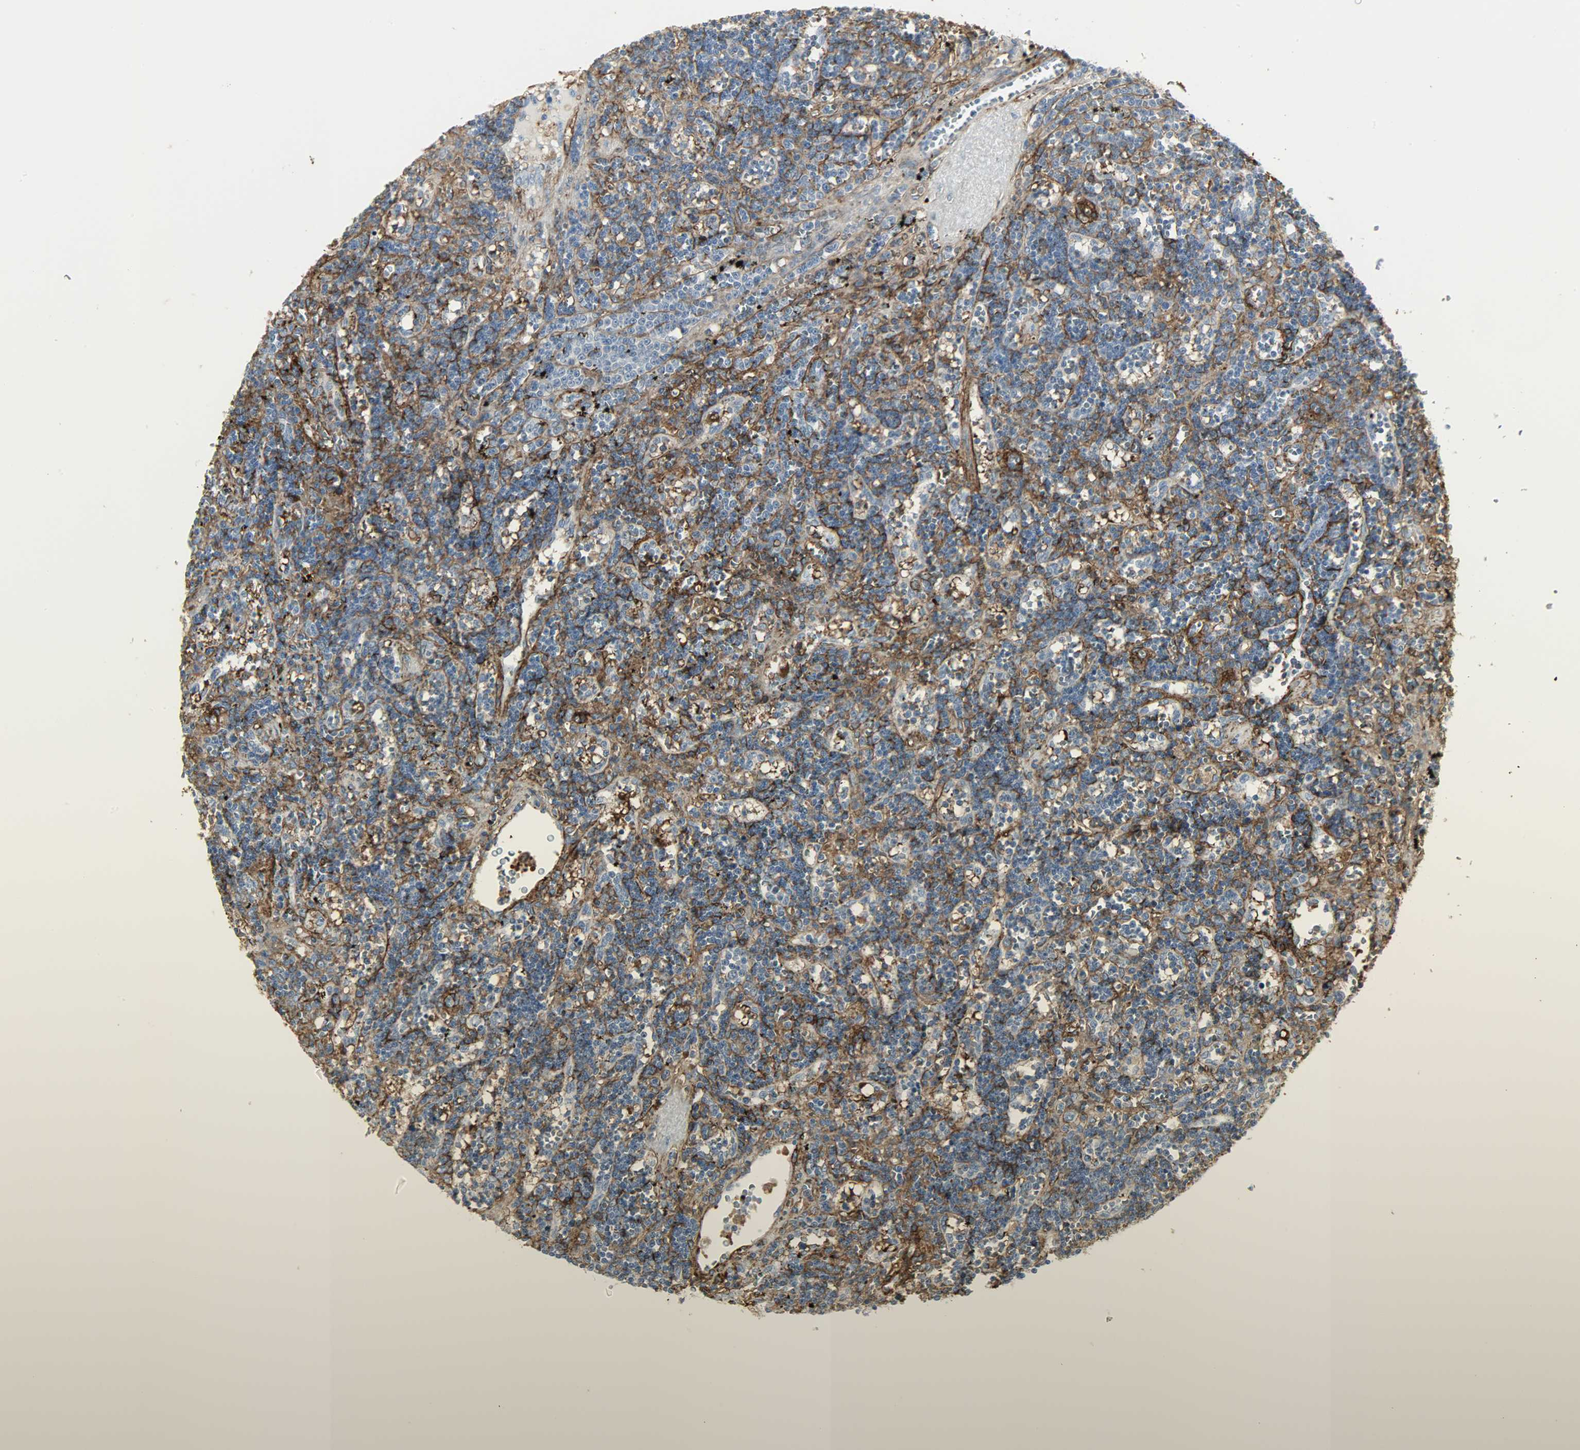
{"staining": {"intensity": "negative", "quantity": "none", "location": "none"}, "tissue": "lymphoma", "cell_type": "Tumor cells", "image_type": "cancer", "snomed": [{"axis": "morphology", "description": "Malignant lymphoma, non-Hodgkin's type, Low grade"}, {"axis": "topography", "description": "Spleen"}], "caption": "This histopathology image is of lymphoma stained with immunohistochemistry to label a protein in brown with the nuclei are counter-stained blue. There is no staining in tumor cells.", "gene": "ENPEP", "patient": {"sex": "male", "age": 60}}